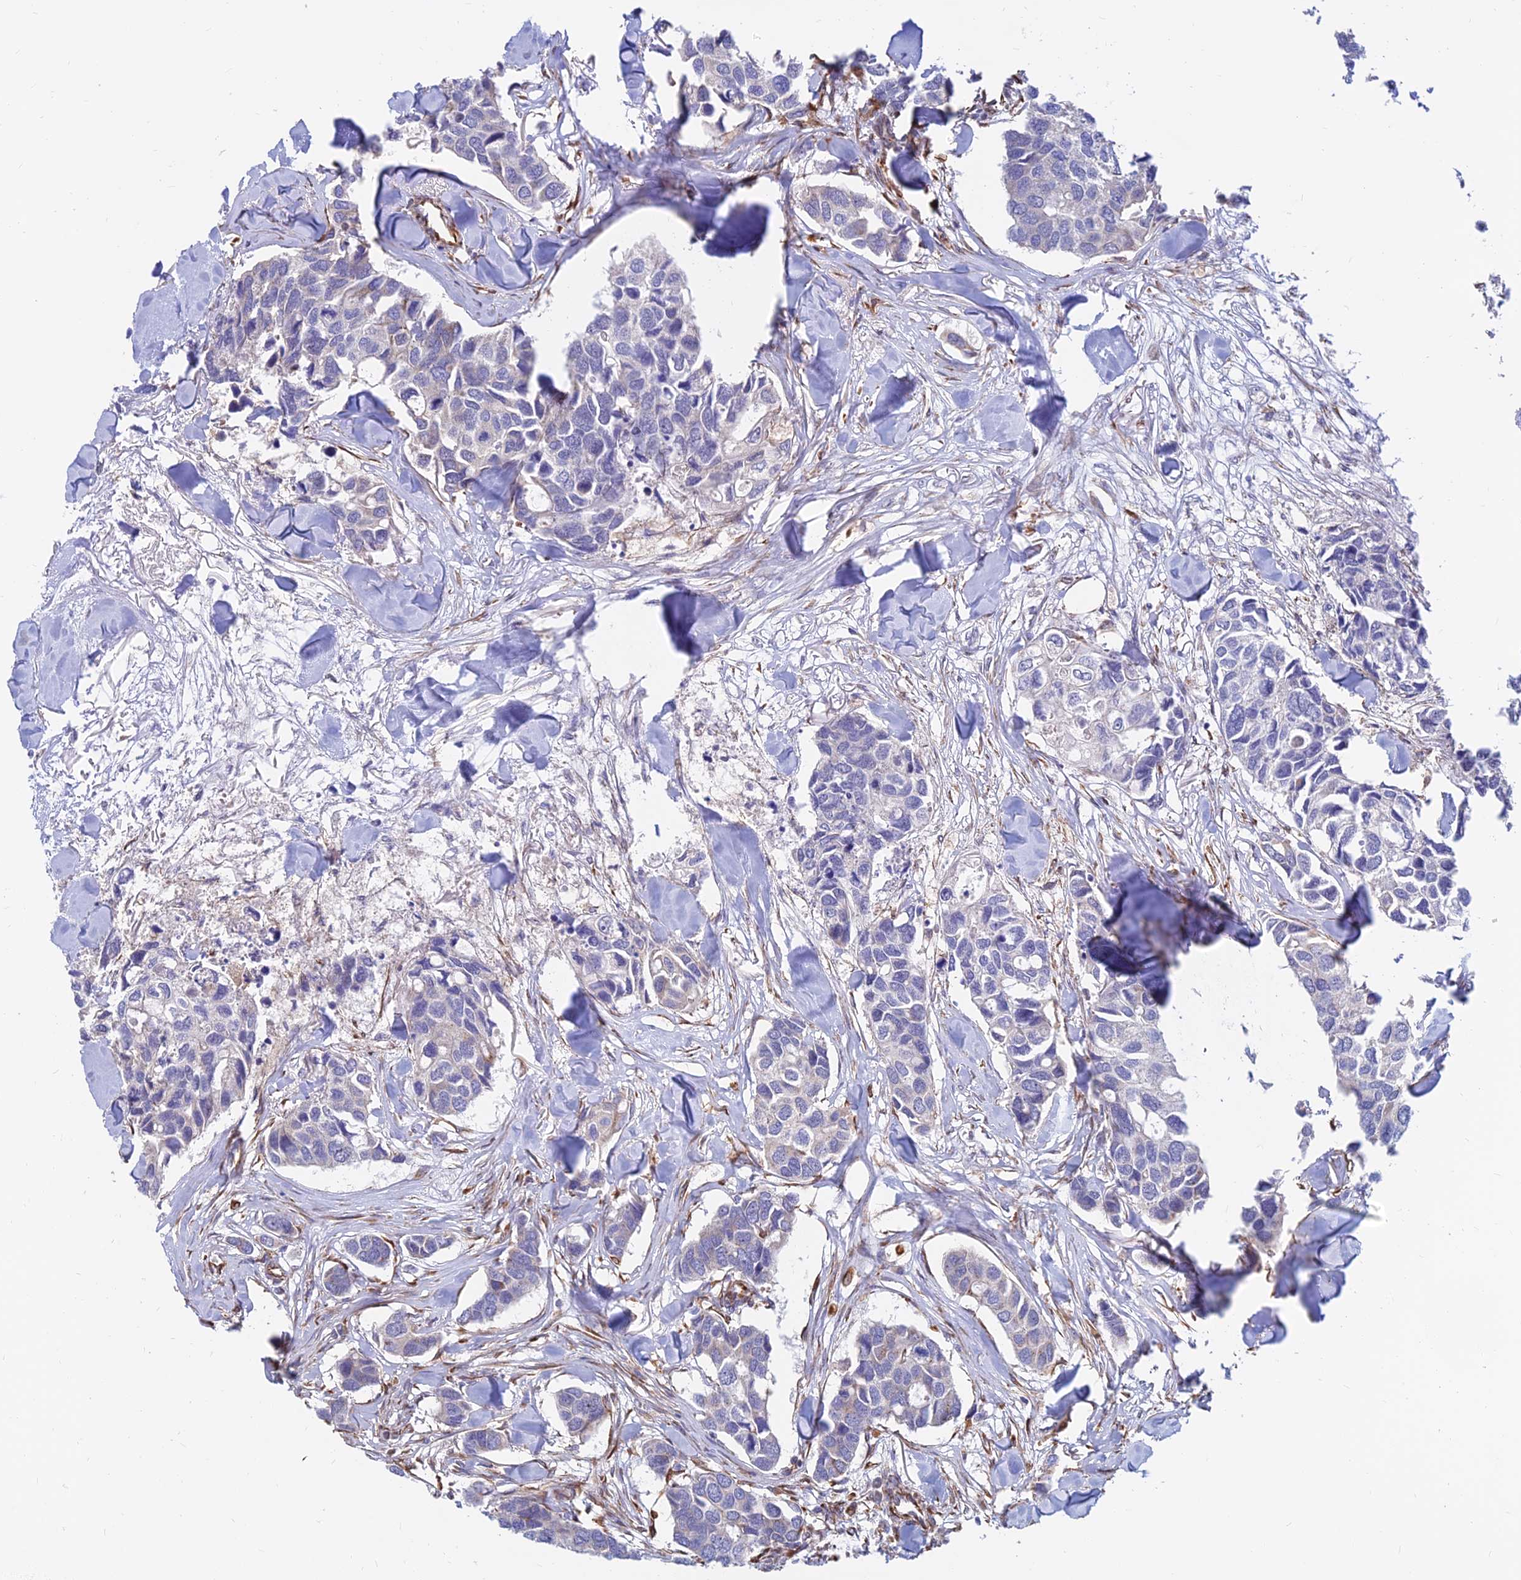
{"staining": {"intensity": "negative", "quantity": "none", "location": "none"}, "tissue": "breast cancer", "cell_type": "Tumor cells", "image_type": "cancer", "snomed": [{"axis": "morphology", "description": "Duct carcinoma"}, {"axis": "topography", "description": "Breast"}], "caption": "This is an immunohistochemistry (IHC) image of infiltrating ductal carcinoma (breast). There is no staining in tumor cells.", "gene": "CDK18", "patient": {"sex": "female", "age": 83}}